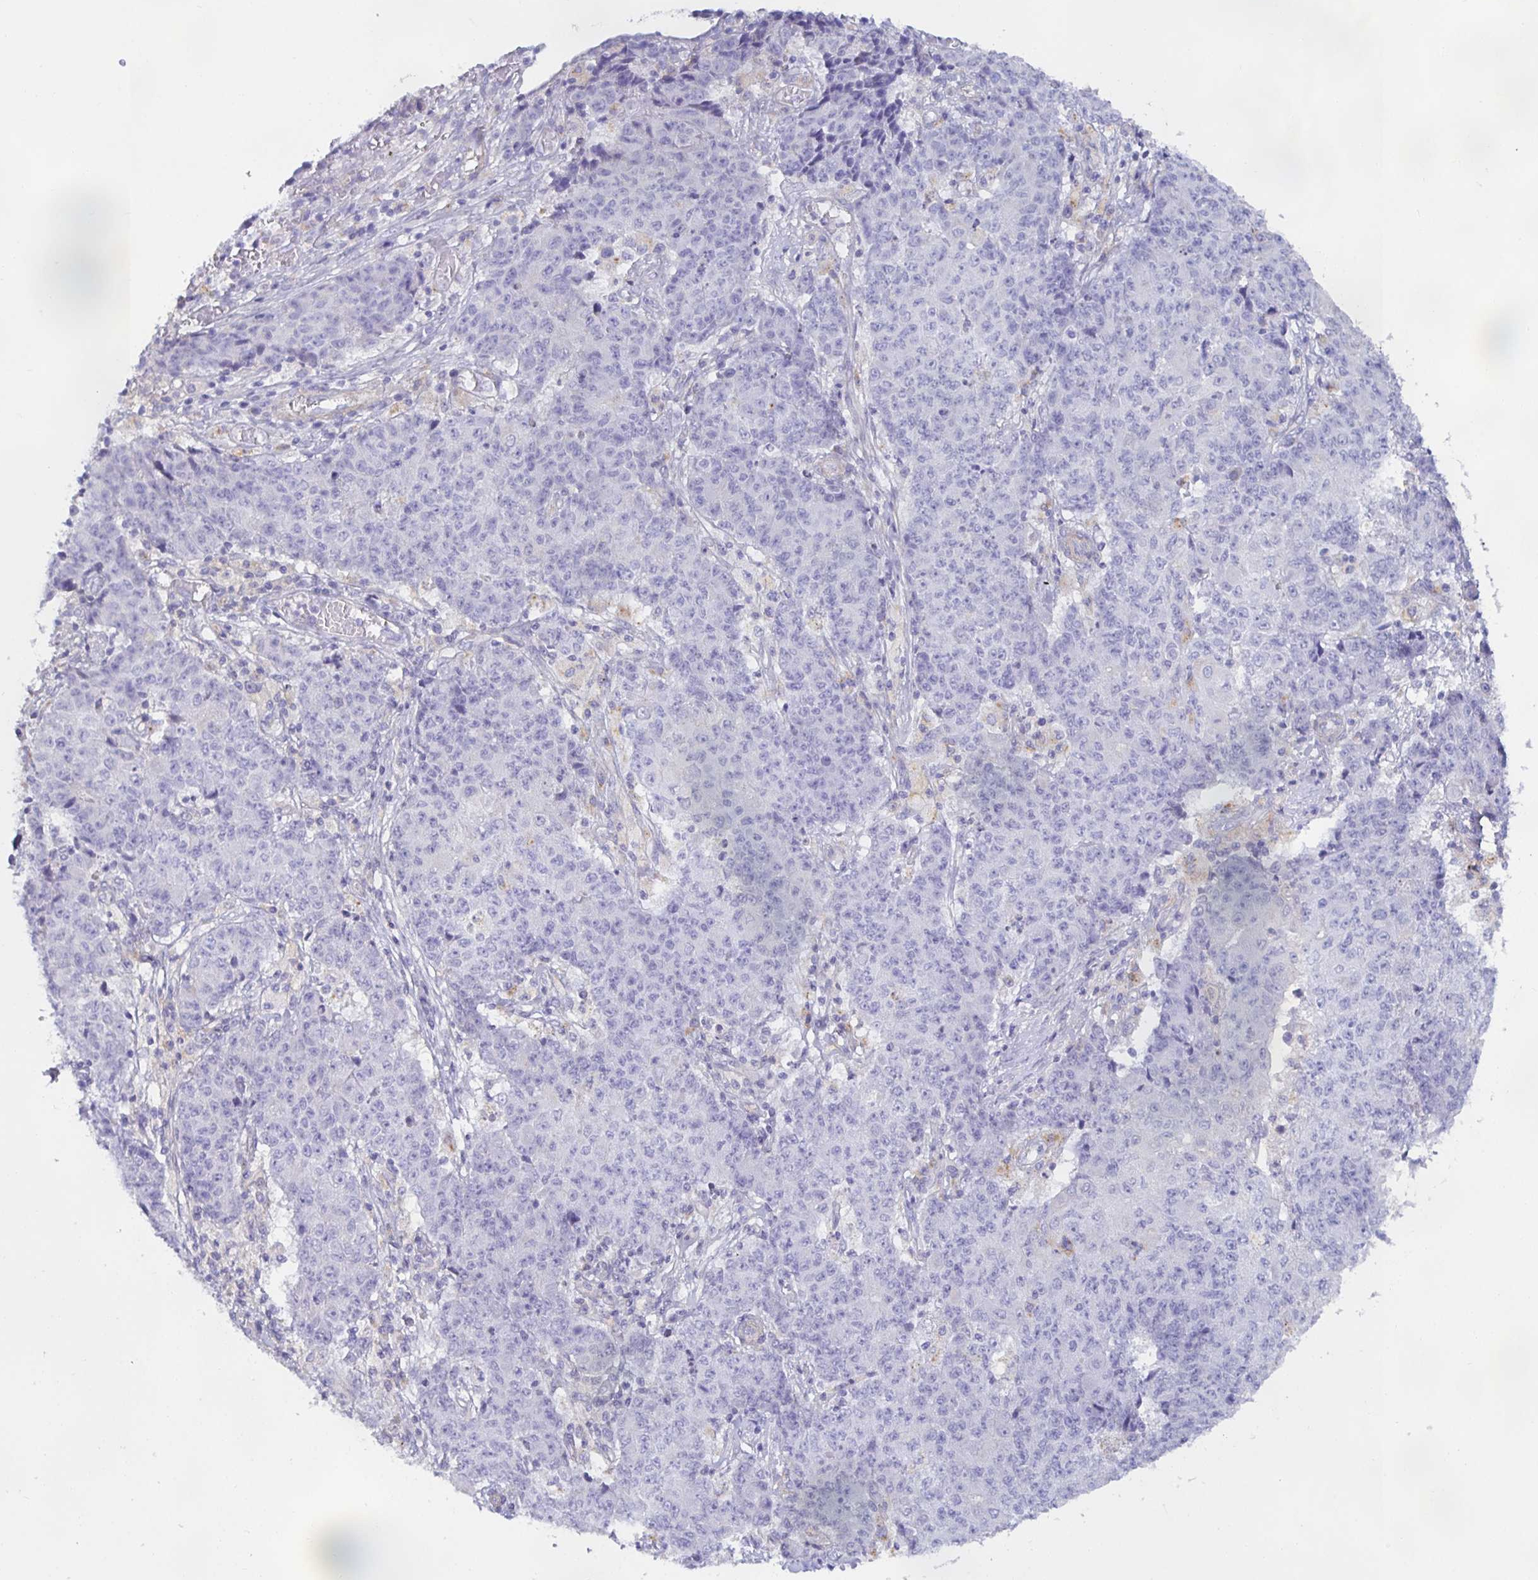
{"staining": {"intensity": "negative", "quantity": "none", "location": "none"}, "tissue": "ovarian cancer", "cell_type": "Tumor cells", "image_type": "cancer", "snomed": [{"axis": "morphology", "description": "Carcinoma, endometroid"}, {"axis": "topography", "description": "Ovary"}], "caption": "Tumor cells show no significant protein expression in endometroid carcinoma (ovarian).", "gene": "METTL22", "patient": {"sex": "female", "age": 42}}